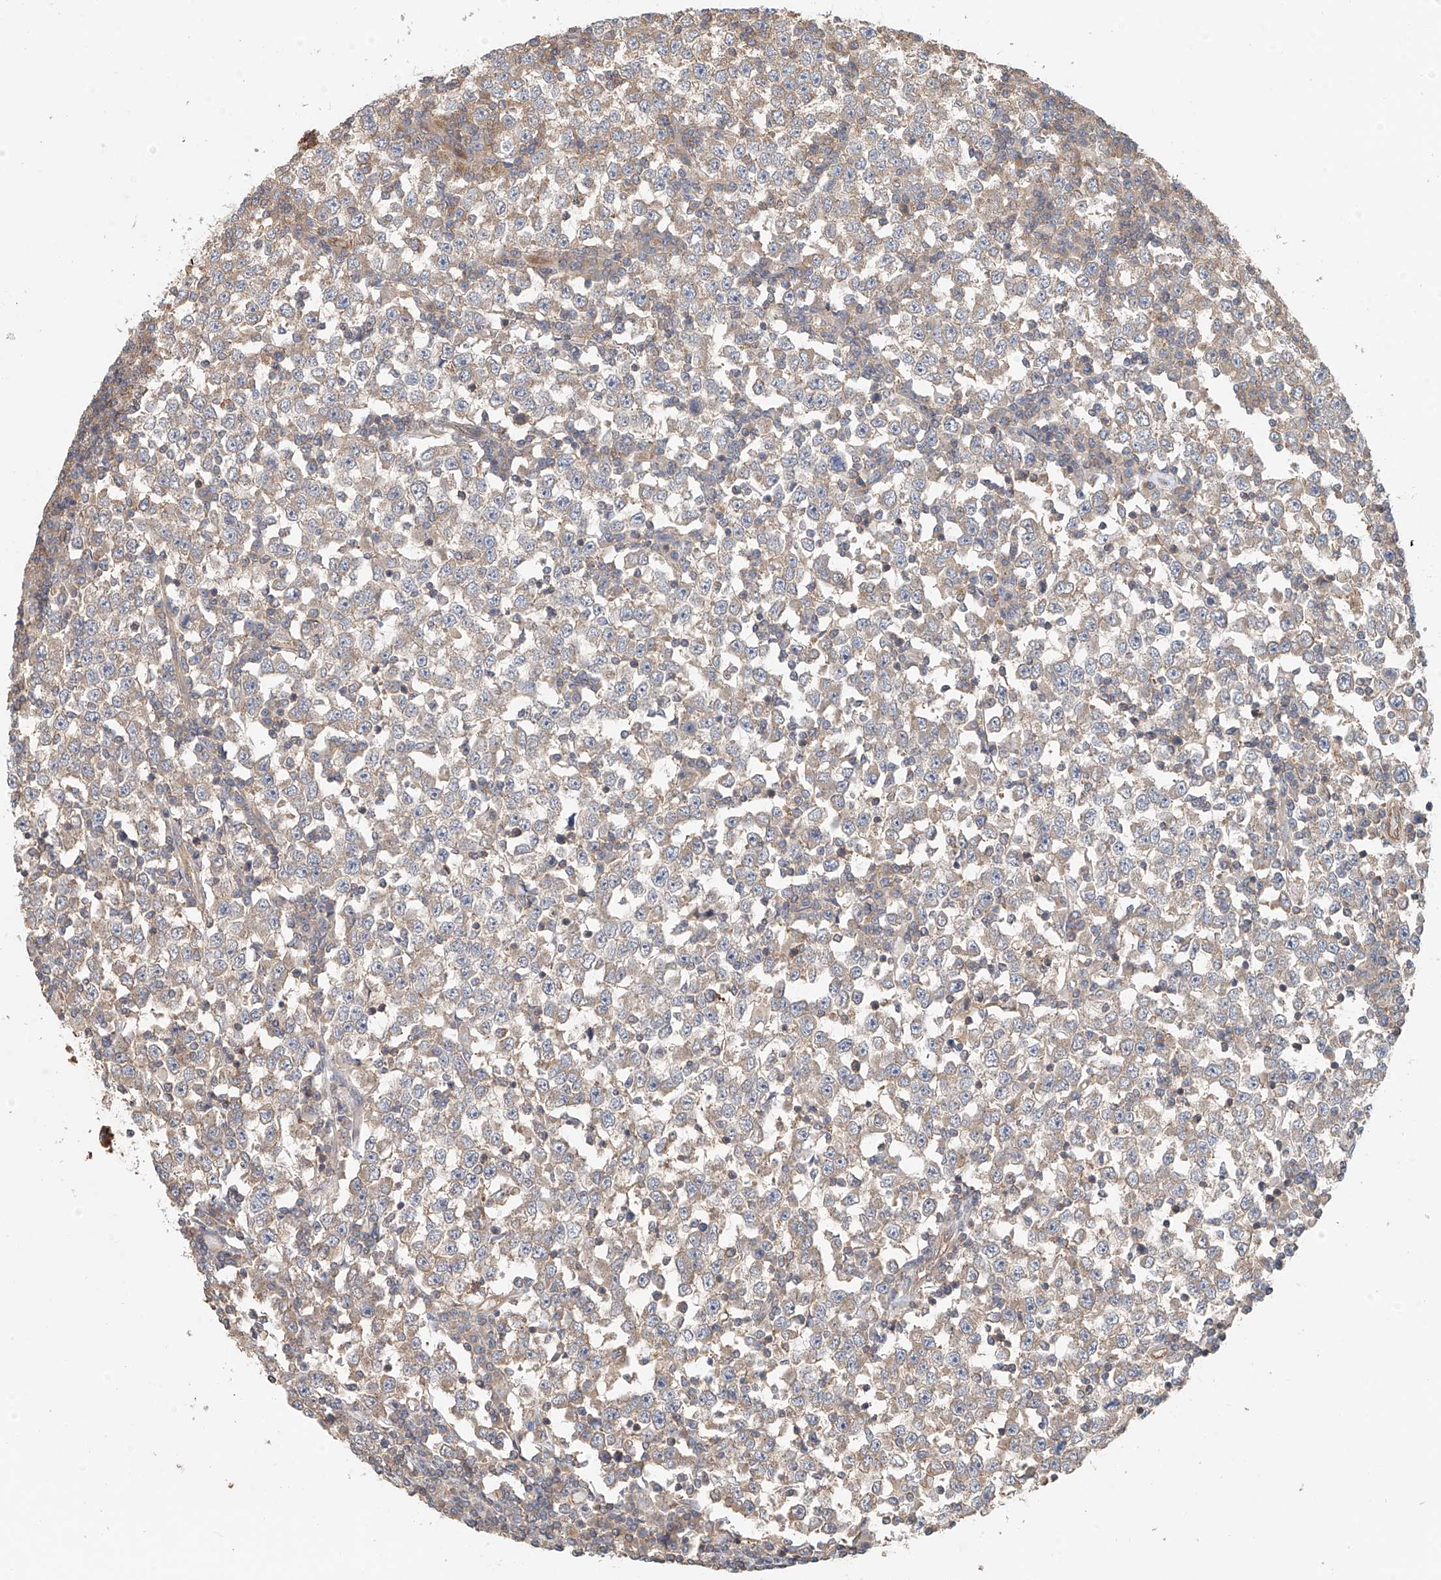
{"staining": {"intensity": "weak", "quantity": "25%-75%", "location": "cytoplasmic/membranous"}, "tissue": "testis cancer", "cell_type": "Tumor cells", "image_type": "cancer", "snomed": [{"axis": "morphology", "description": "Seminoma, NOS"}, {"axis": "topography", "description": "Testis"}], "caption": "Protein staining of testis seminoma tissue reveals weak cytoplasmic/membranous positivity in approximately 25%-75% of tumor cells.", "gene": "FRYL", "patient": {"sex": "male", "age": 65}}